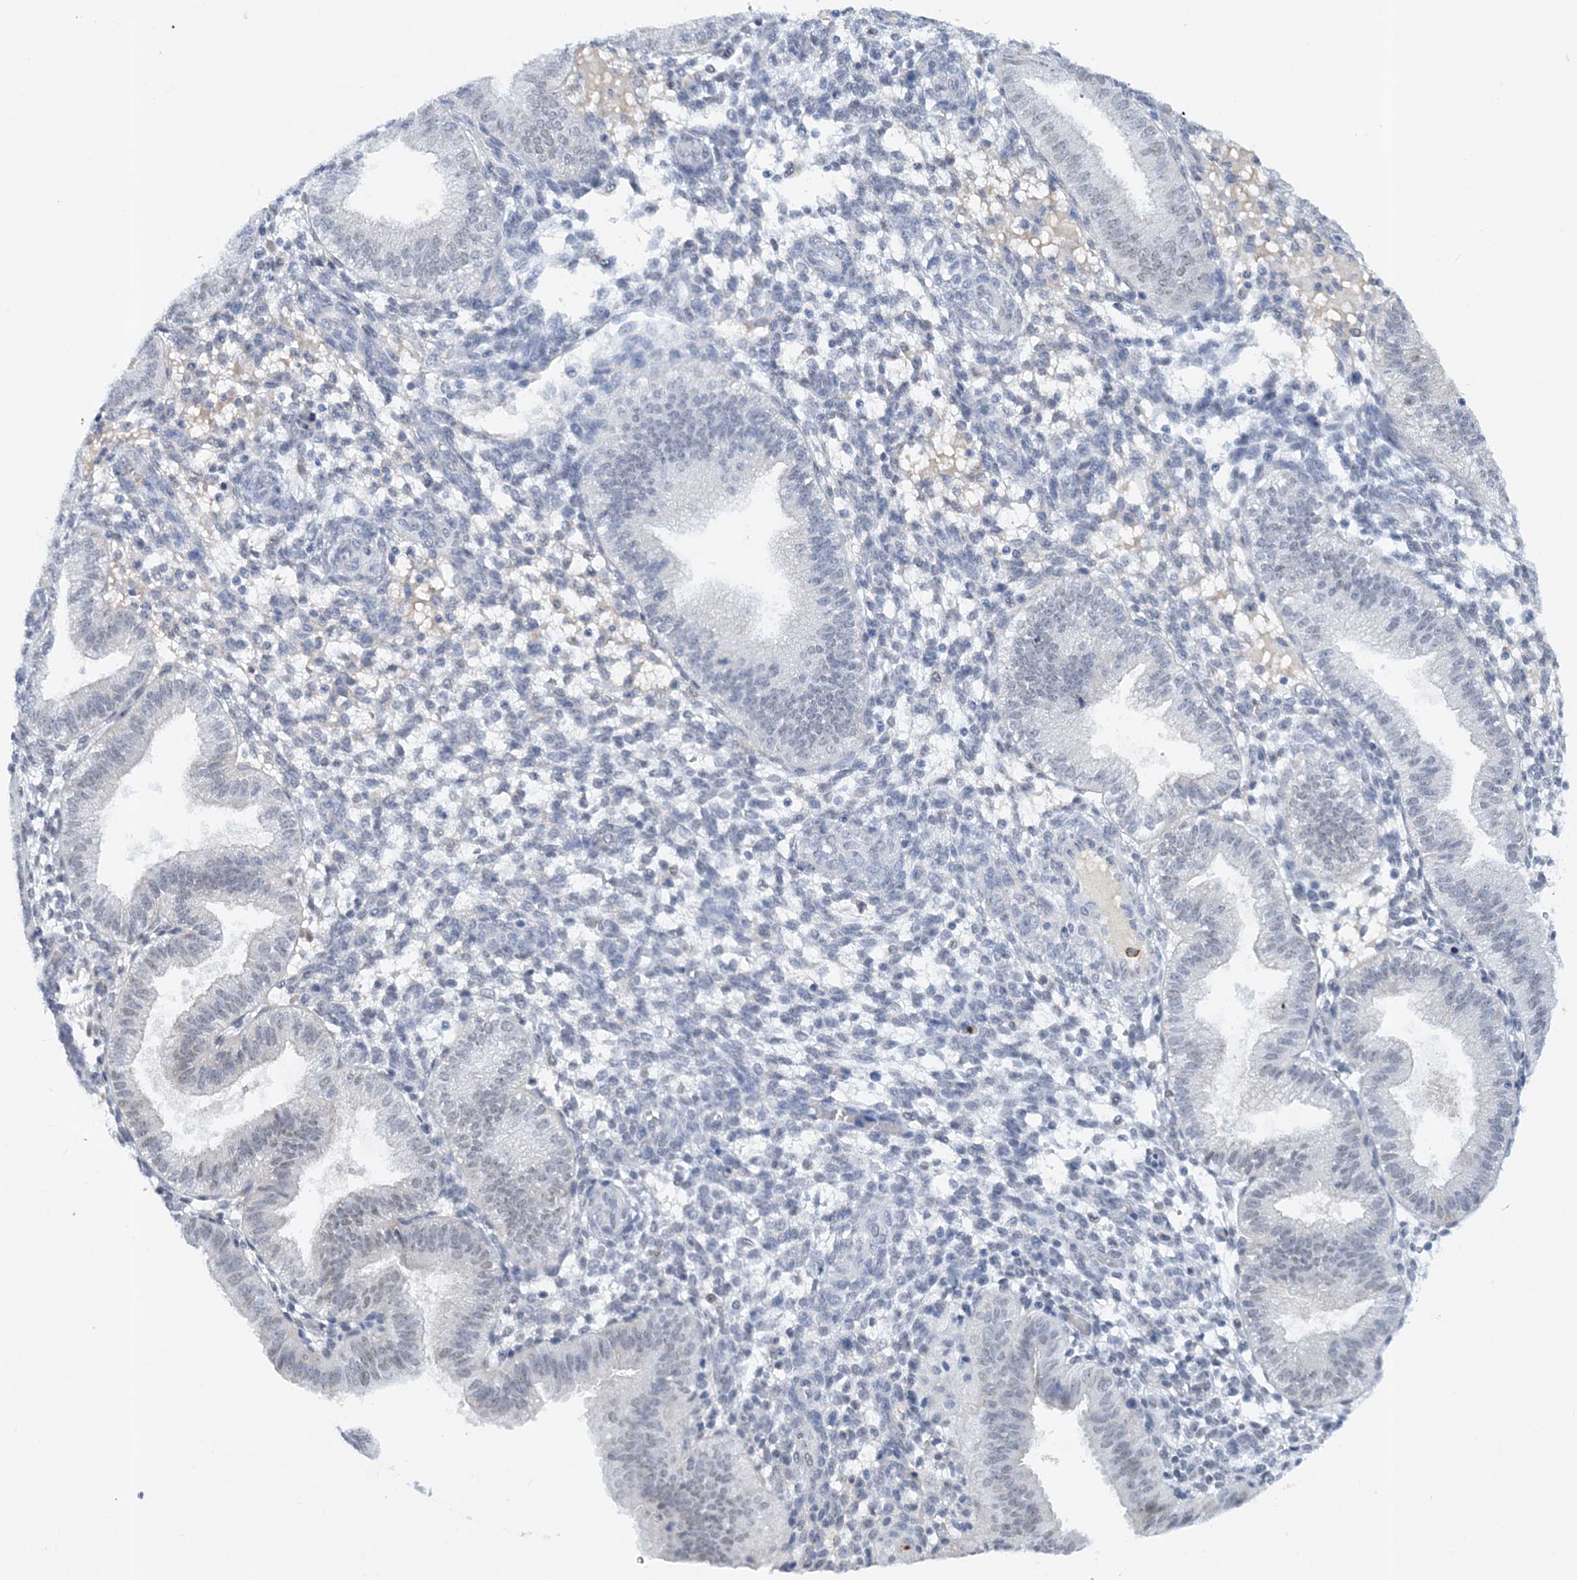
{"staining": {"intensity": "negative", "quantity": "none", "location": "none"}, "tissue": "endometrium", "cell_type": "Cells in endometrial stroma", "image_type": "normal", "snomed": [{"axis": "morphology", "description": "Normal tissue, NOS"}, {"axis": "topography", "description": "Endometrium"}], "caption": "This image is of unremarkable endometrium stained with immunohistochemistry (IHC) to label a protein in brown with the nuclei are counter-stained blue. There is no positivity in cells in endometrial stroma.", "gene": "ASCL4", "patient": {"sex": "female", "age": 39}}